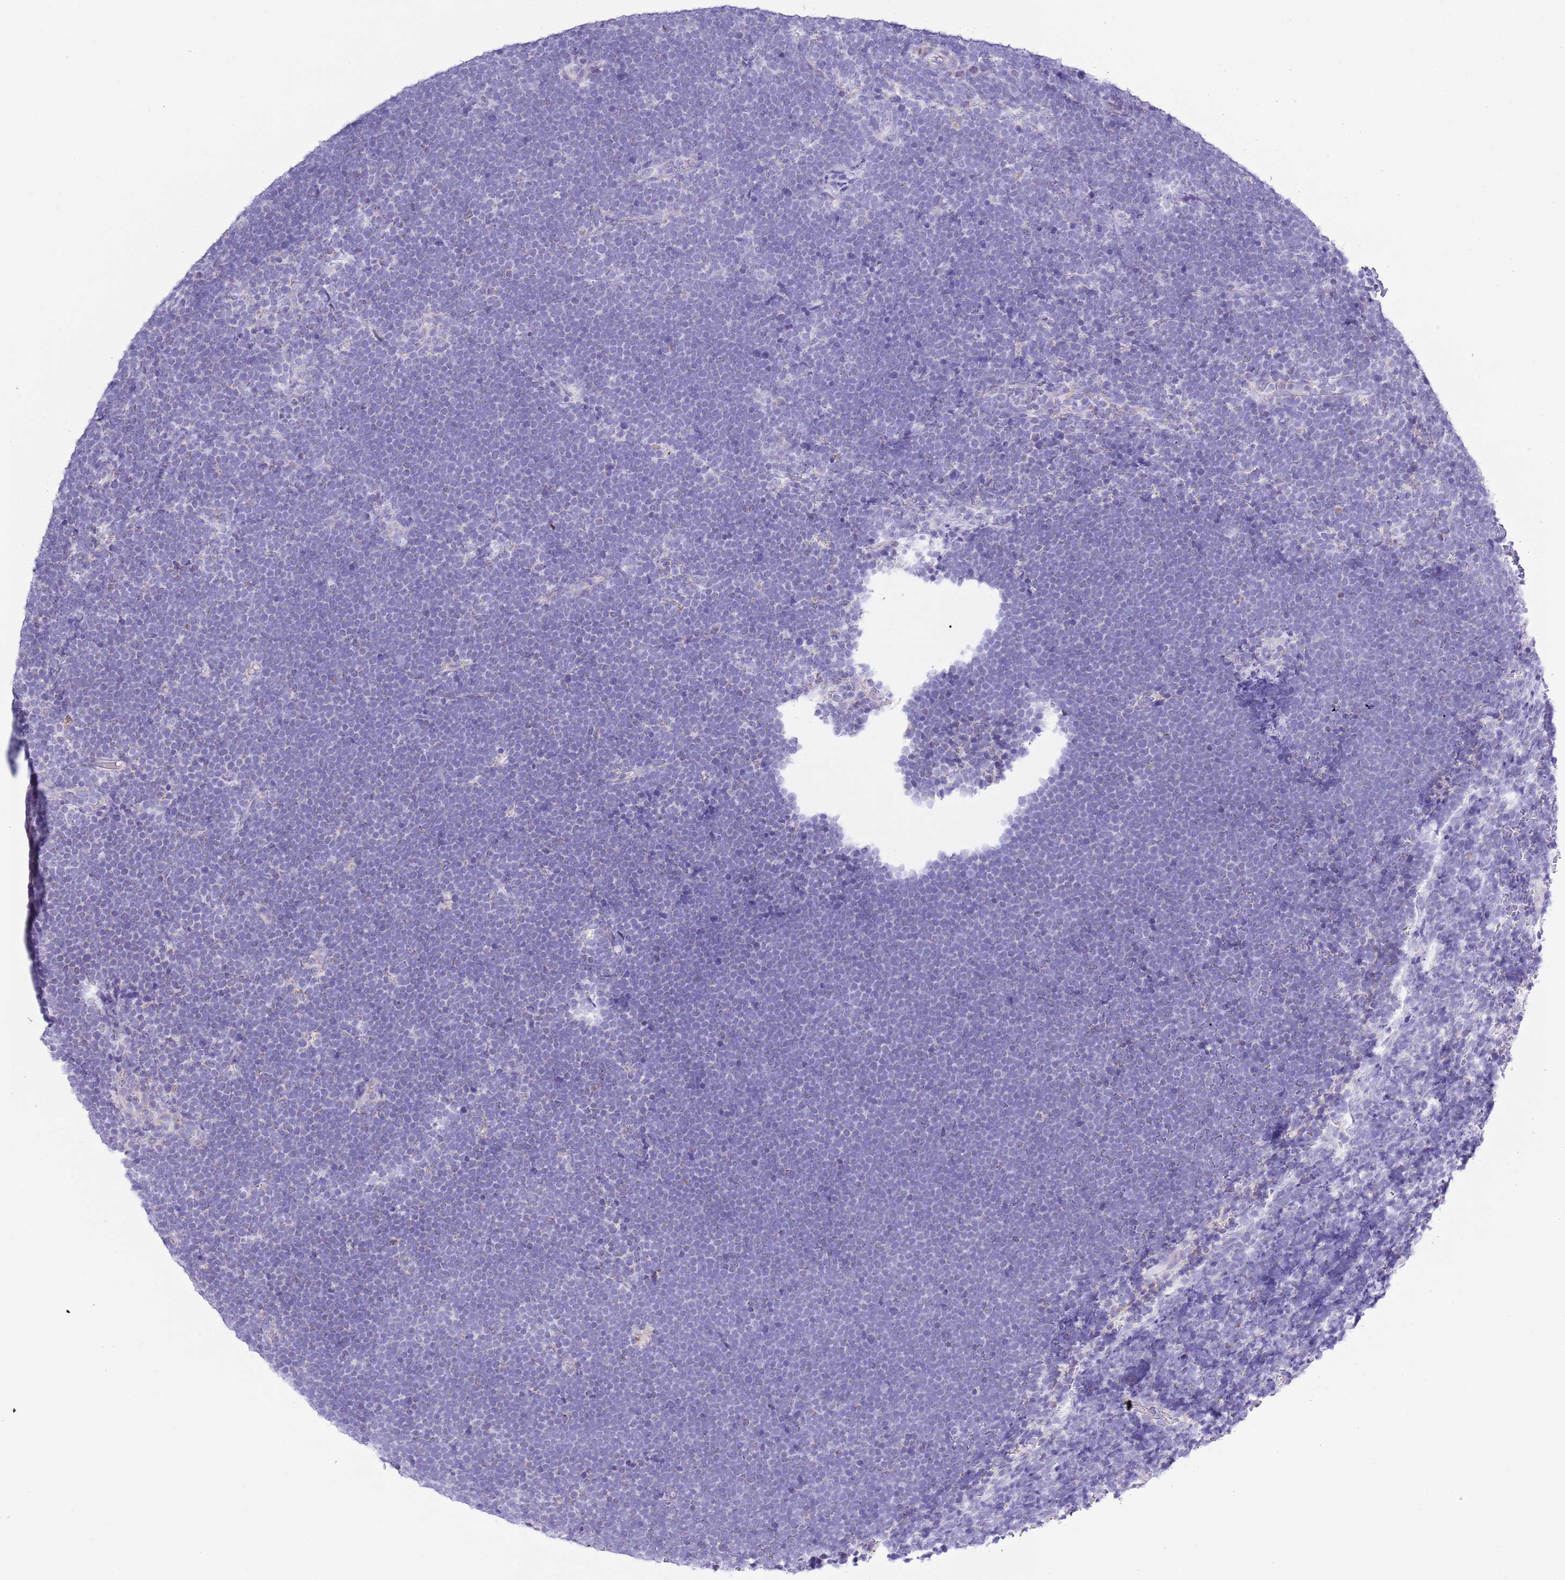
{"staining": {"intensity": "negative", "quantity": "none", "location": "none"}, "tissue": "lymphoma", "cell_type": "Tumor cells", "image_type": "cancer", "snomed": [{"axis": "morphology", "description": "Malignant lymphoma, non-Hodgkin's type, High grade"}, {"axis": "topography", "description": "Lymph node"}], "caption": "Tumor cells are negative for protein expression in human lymphoma.", "gene": "MOCOS", "patient": {"sex": "male", "age": 13}}